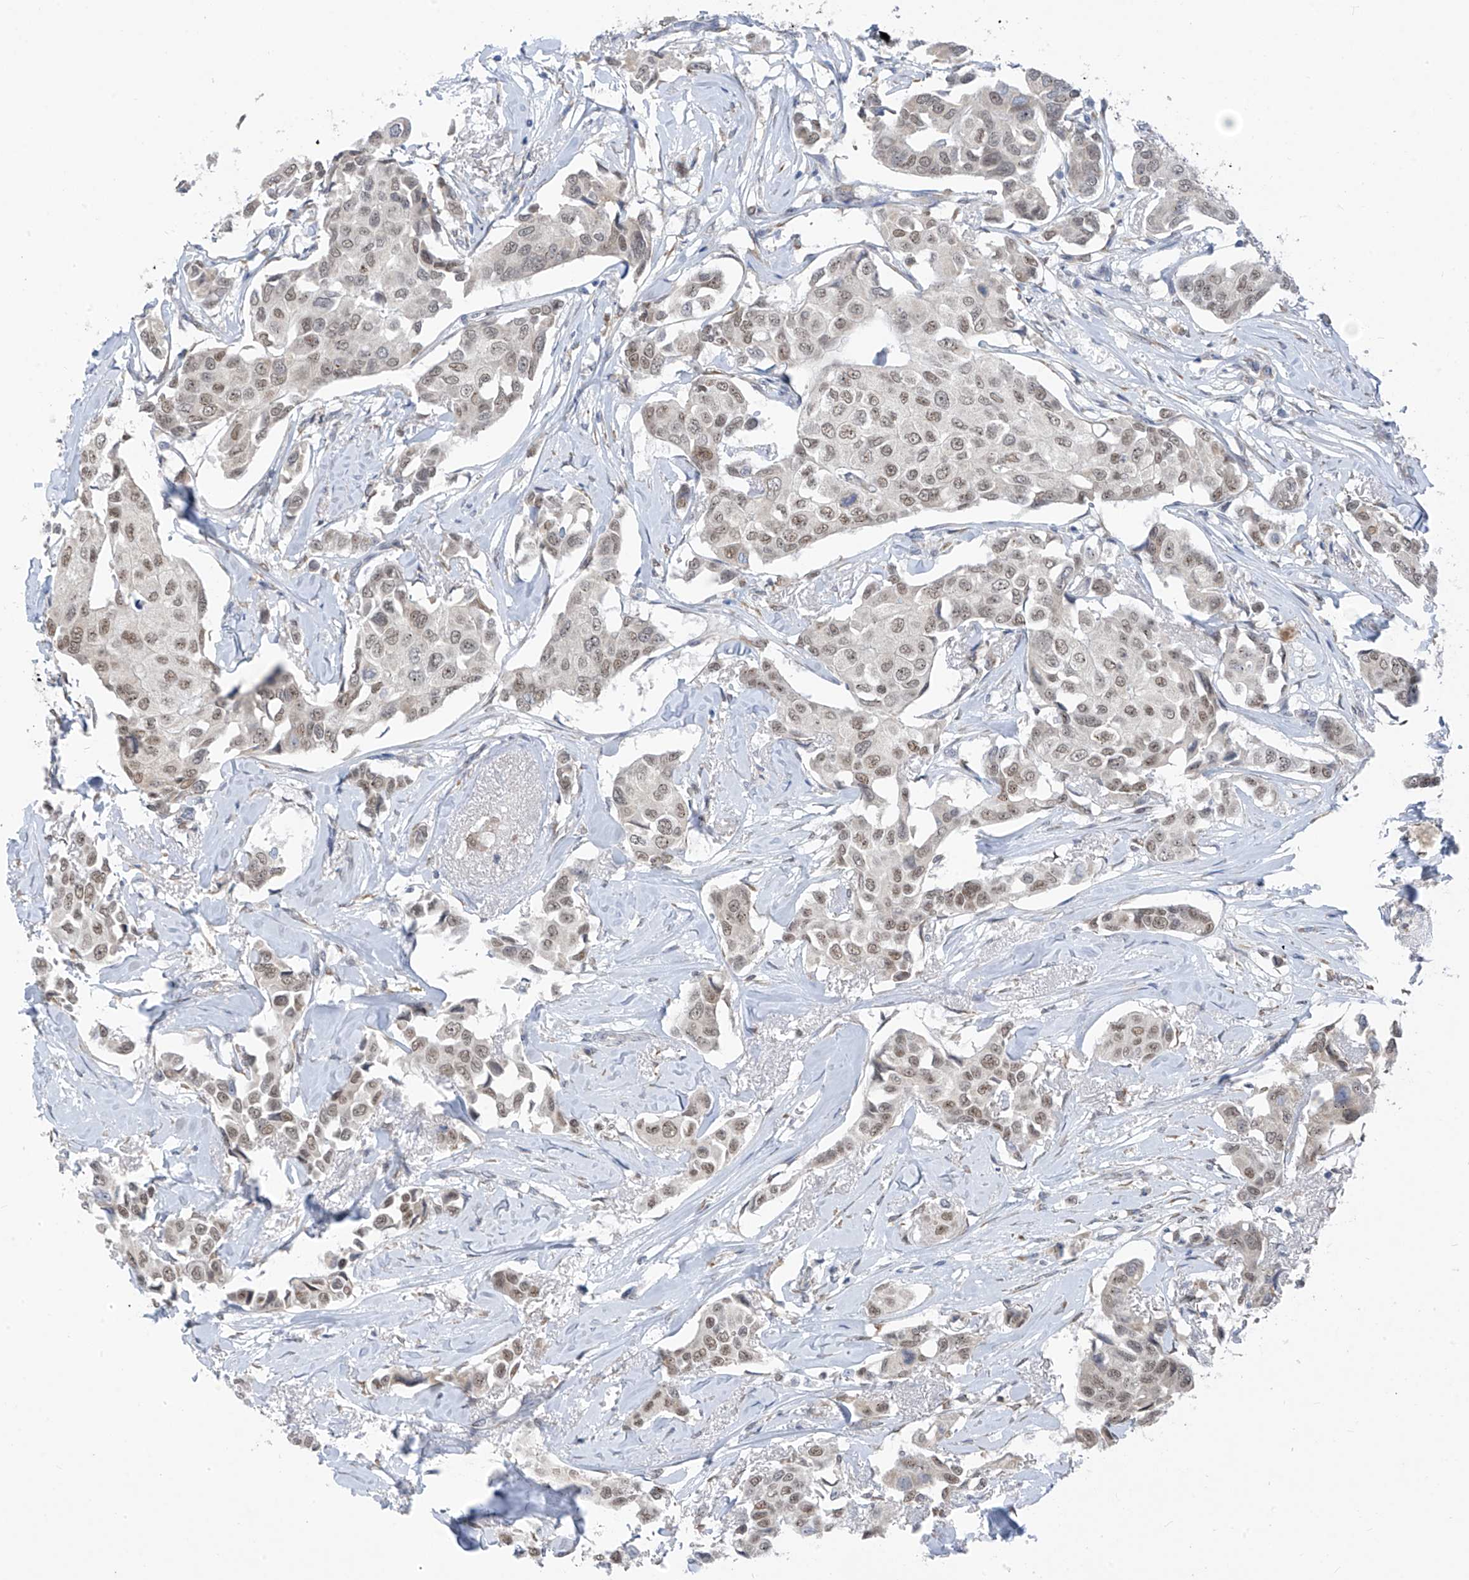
{"staining": {"intensity": "weak", "quantity": ">75%", "location": "nuclear"}, "tissue": "breast cancer", "cell_type": "Tumor cells", "image_type": "cancer", "snomed": [{"axis": "morphology", "description": "Duct carcinoma"}, {"axis": "topography", "description": "Breast"}], "caption": "Human breast cancer stained for a protein (brown) reveals weak nuclear positive positivity in approximately >75% of tumor cells.", "gene": "CYP4V2", "patient": {"sex": "female", "age": 80}}